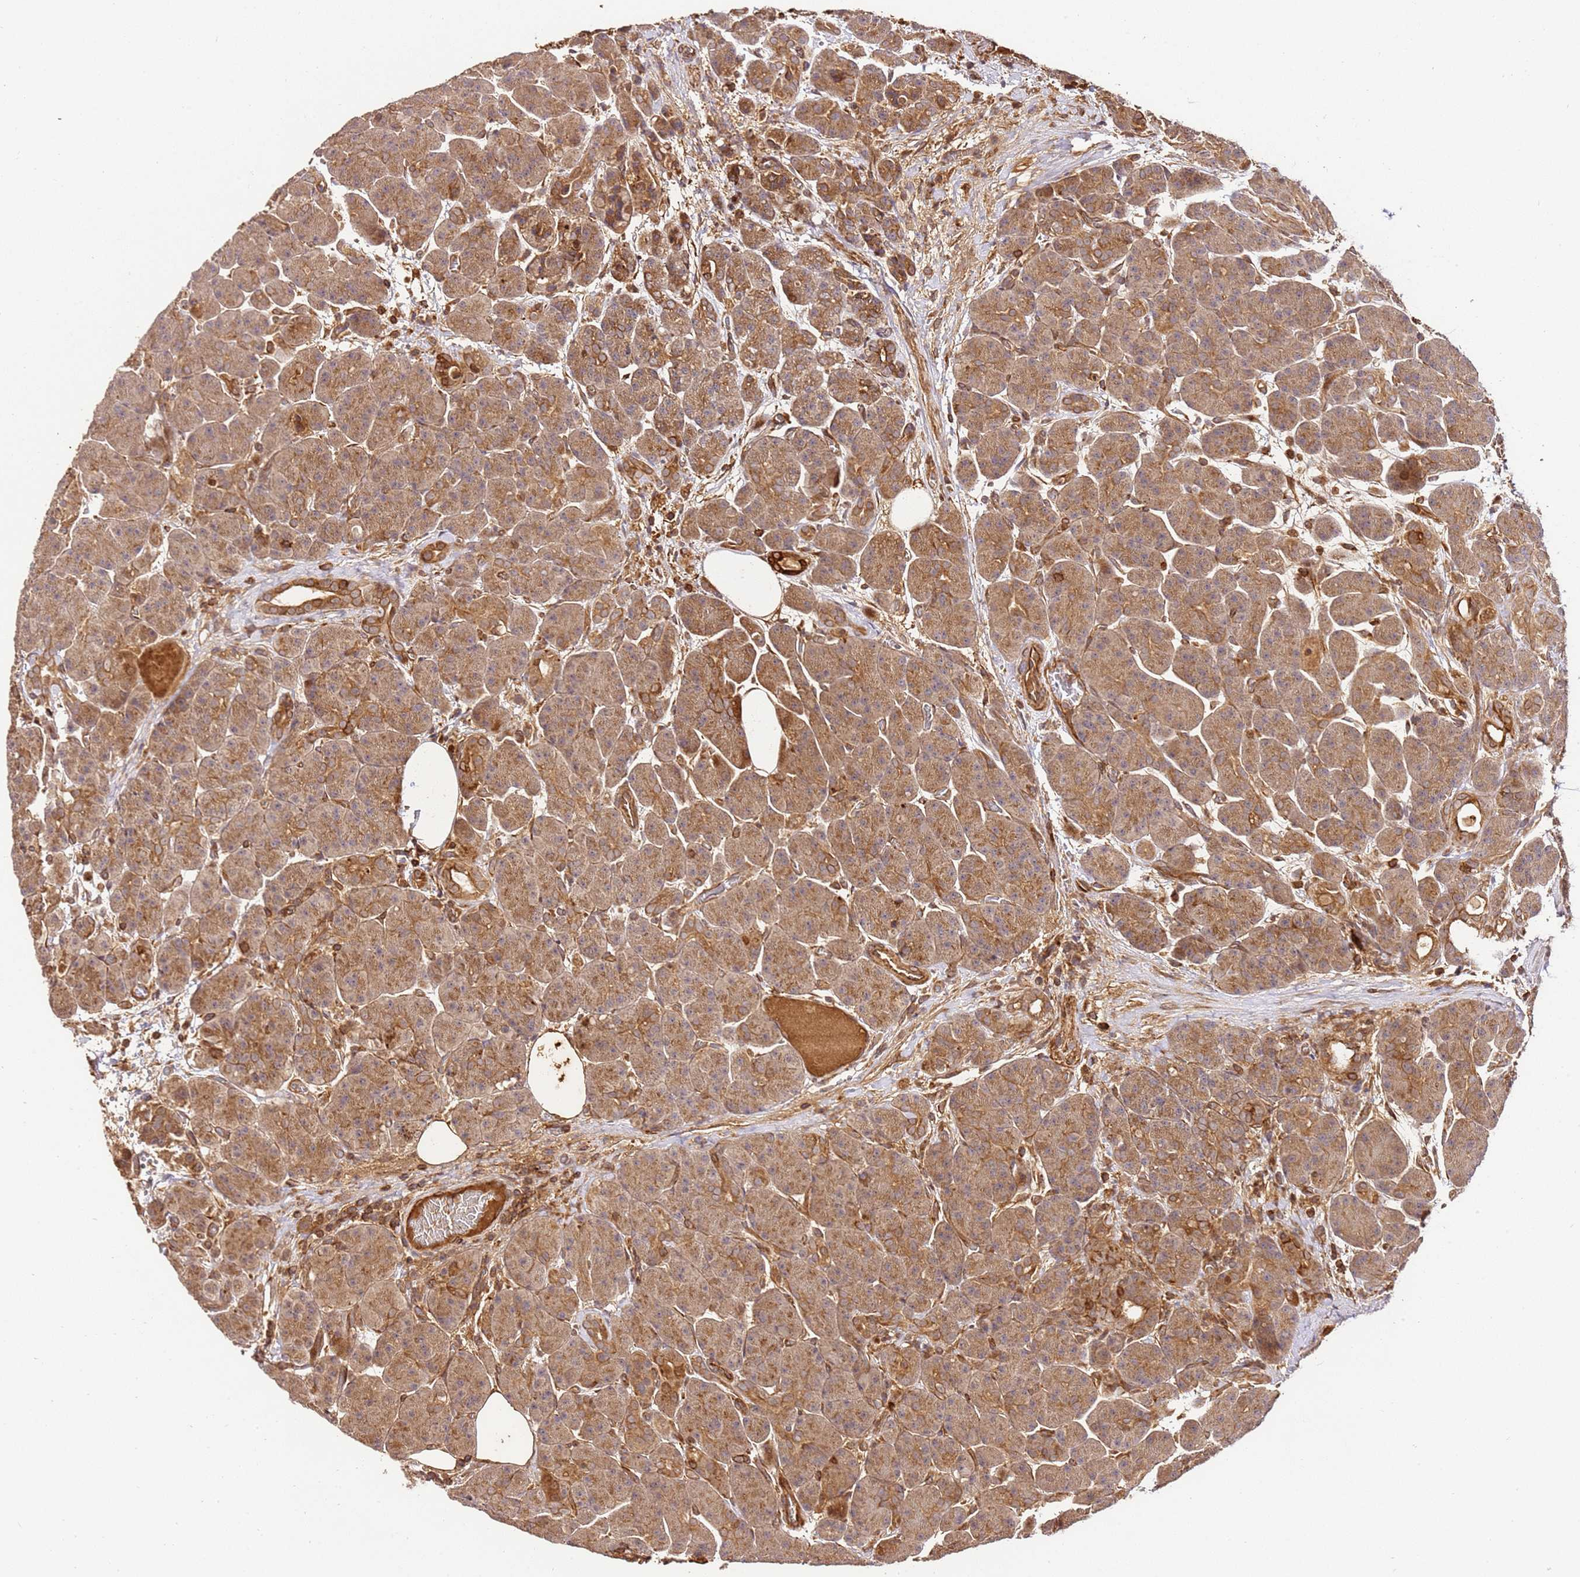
{"staining": {"intensity": "moderate", "quantity": ">75%", "location": "cytoplasmic/membranous"}, "tissue": "pancreas", "cell_type": "Exocrine glandular cells", "image_type": "normal", "snomed": [{"axis": "morphology", "description": "Normal tissue, NOS"}, {"axis": "topography", "description": "Pancreas"}], "caption": "Immunohistochemistry (IHC) micrograph of normal pancreas: pancreas stained using IHC reveals medium levels of moderate protein expression localized specifically in the cytoplasmic/membranous of exocrine glandular cells, appearing as a cytoplasmic/membranous brown color.", "gene": "KATNAL2", "patient": {"sex": "male", "age": 63}}